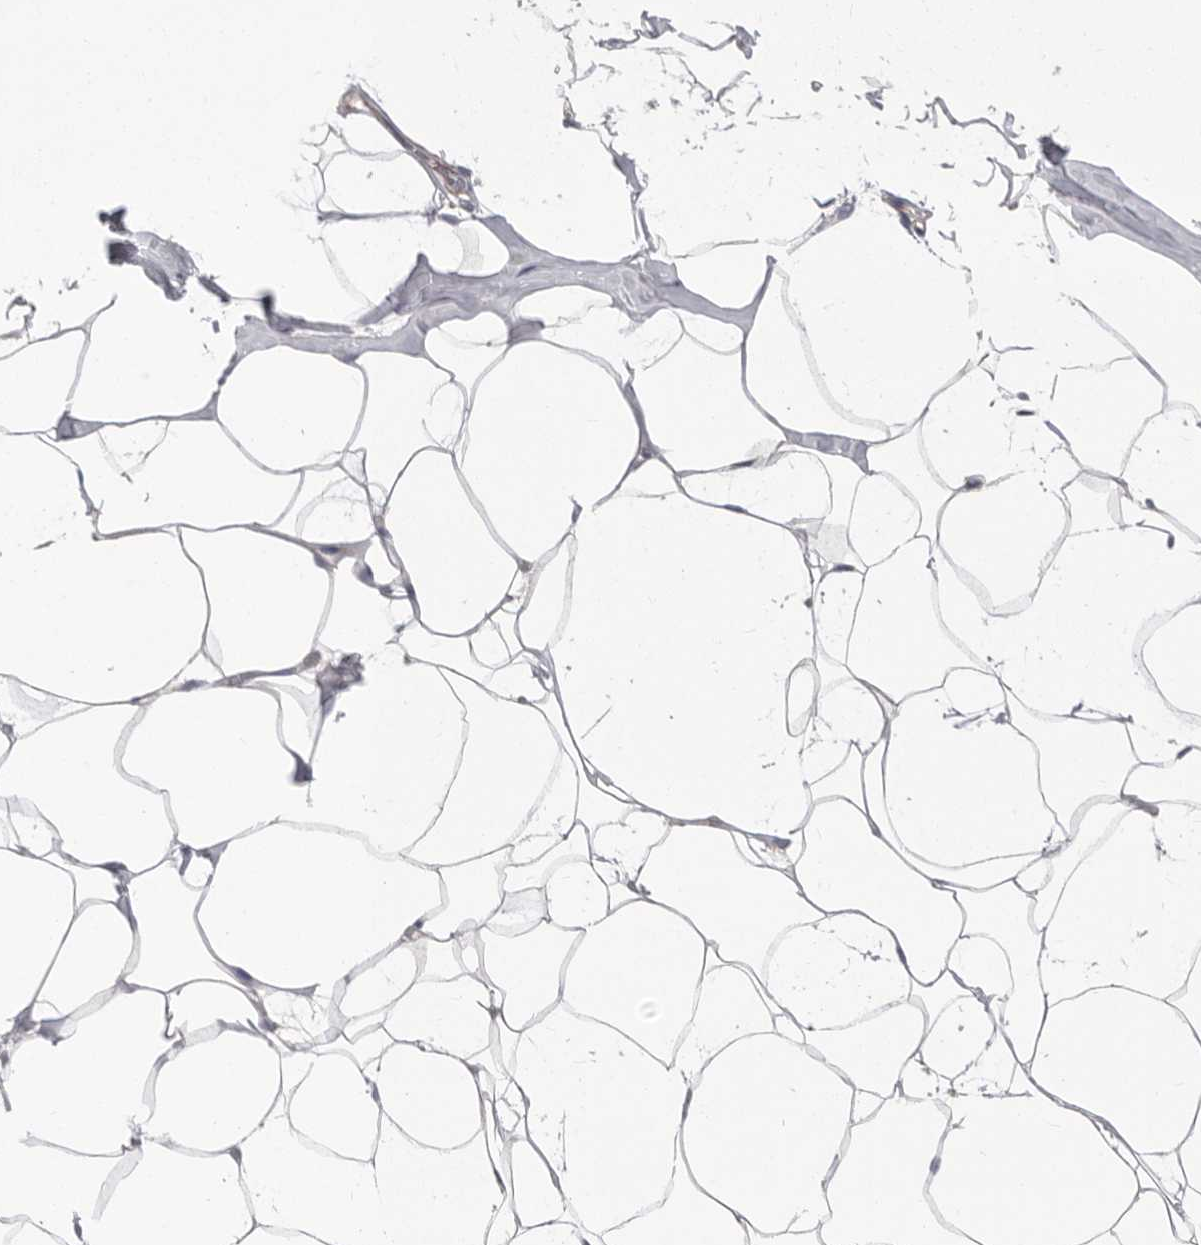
{"staining": {"intensity": "negative", "quantity": "none", "location": "none"}, "tissue": "adipose tissue", "cell_type": "Adipocytes", "image_type": "normal", "snomed": [{"axis": "morphology", "description": "Normal tissue, NOS"}, {"axis": "morphology", "description": "Fibrosis, NOS"}, {"axis": "topography", "description": "Breast"}, {"axis": "topography", "description": "Adipose tissue"}], "caption": "This photomicrograph is of unremarkable adipose tissue stained with immunohistochemistry (IHC) to label a protein in brown with the nuclei are counter-stained blue. There is no expression in adipocytes. Brightfield microscopy of IHC stained with DAB (3,3'-diaminobenzidine) (brown) and hematoxylin (blue), captured at high magnification.", "gene": "SIGLEC10", "patient": {"sex": "female", "age": 39}}